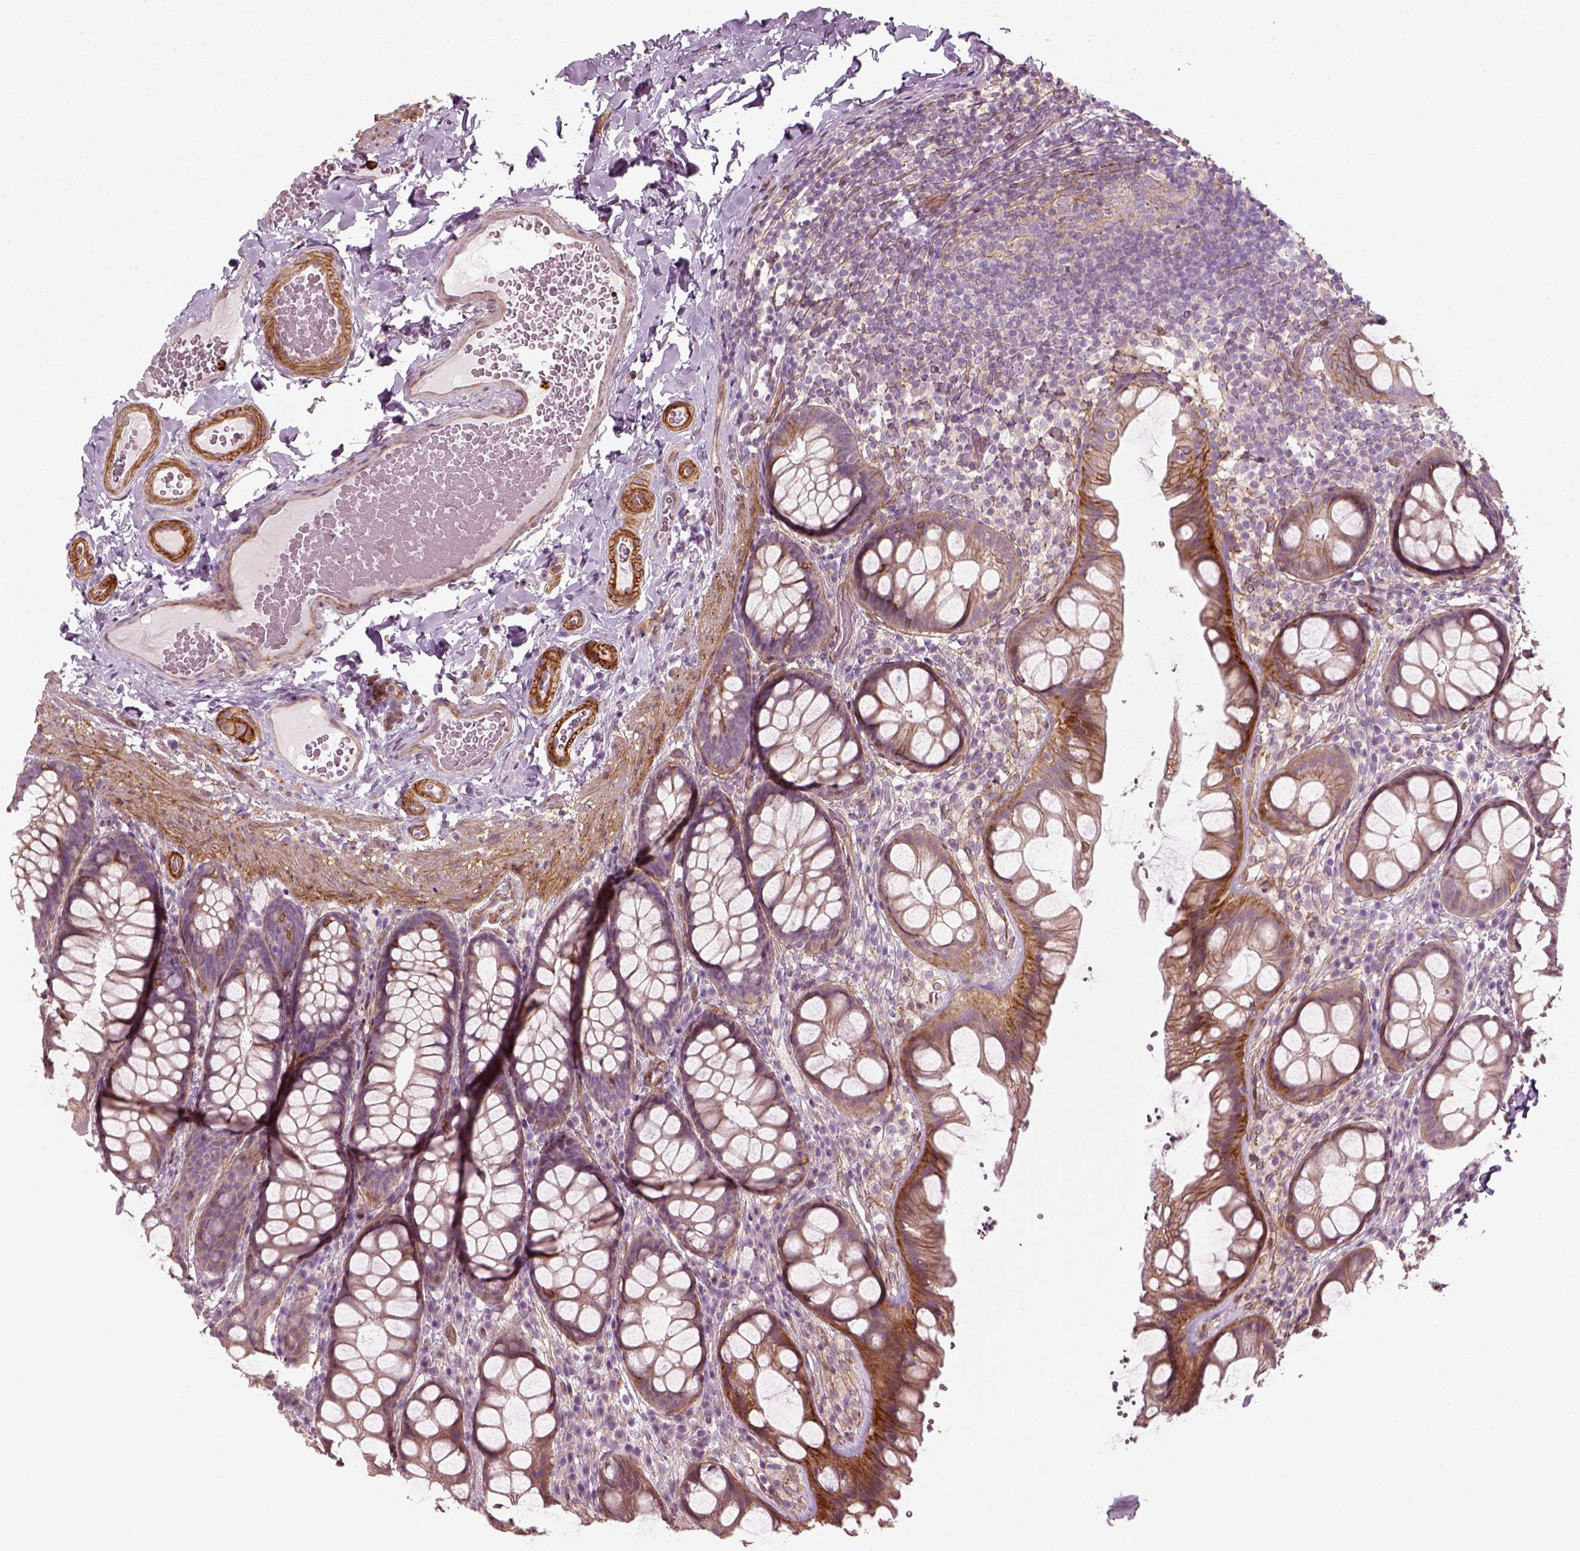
{"staining": {"intensity": "weak", "quantity": ">75%", "location": "cytoplasmic/membranous"}, "tissue": "colon", "cell_type": "Endothelial cells", "image_type": "normal", "snomed": [{"axis": "morphology", "description": "Normal tissue, NOS"}, {"axis": "topography", "description": "Colon"}], "caption": "A high-resolution image shows immunohistochemistry staining of unremarkable colon, which demonstrates weak cytoplasmic/membranous expression in approximately >75% of endothelial cells.", "gene": "NPTN", "patient": {"sex": "male", "age": 47}}